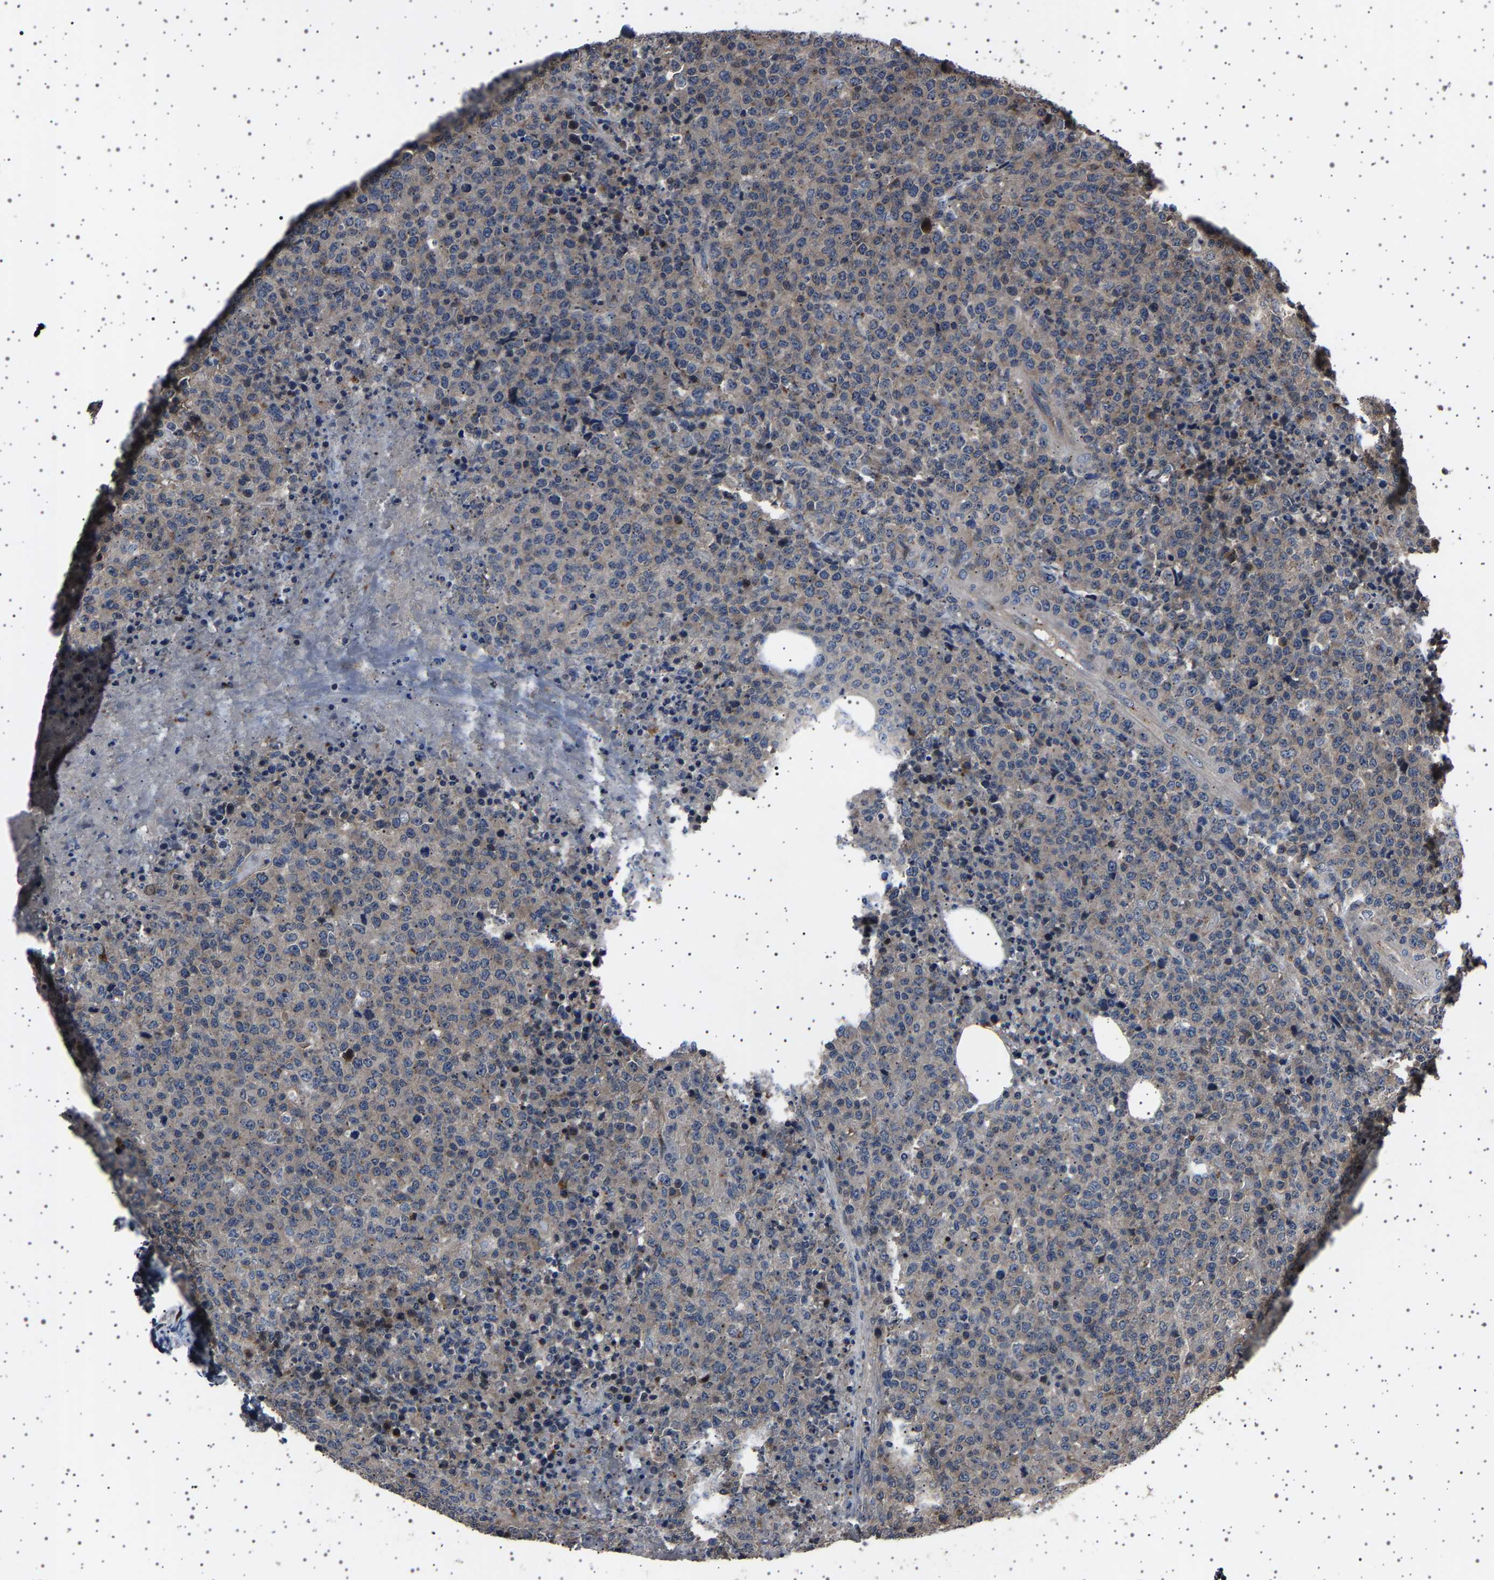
{"staining": {"intensity": "weak", "quantity": "<25%", "location": "cytoplasmic/membranous"}, "tissue": "lymphoma", "cell_type": "Tumor cells", "image_type": "cancer", "snomed": [{"axis": "morphology", "description": "Malignant lymphoma, non-Hodgkin's type, High grade"}, {"axis": "topography", "description": "Lymph node"}], "caption": "A high-resolution micrograph shows immunohistochemistry staining of lymphoma, which shows no significant positivity in tumor cells.", "gene": "NCKAP1", "patient": {"sex": "male", "age": 13}}